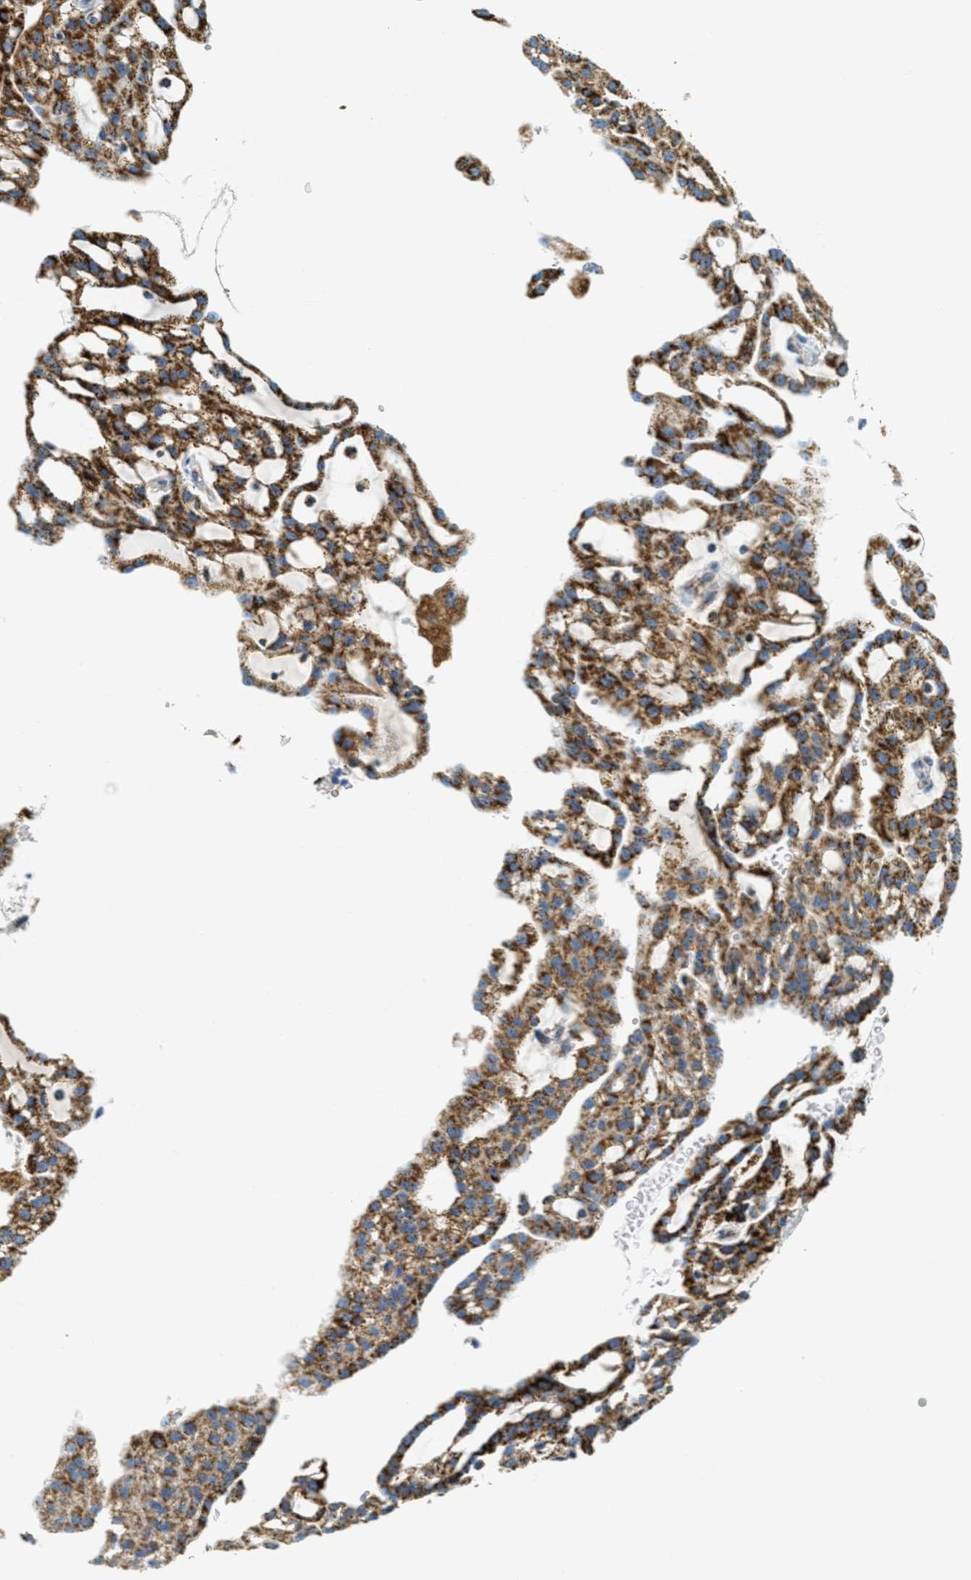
{"staining": {"intensity": "moderate", "quantity": ">75%", "location": "cytoplasmic/membranous"}, "tissue": "renal cancer", "cell_type": "Tumor cells", "image_type": "cancer", "snomed": [{"axis": "morphology", "description": "Adenocarcinoma, NOS"}, {"axis": "topography", "description": "Kidney"}], "caption": "Human adenocarcinoma (renal) stained for a protein (brown) demonstrates moderate cytoplasmic/membranous positive expression in about >75% of tumor cells.", "gene": "HLCS", "patient": {"sex": "male", "age": 63}}